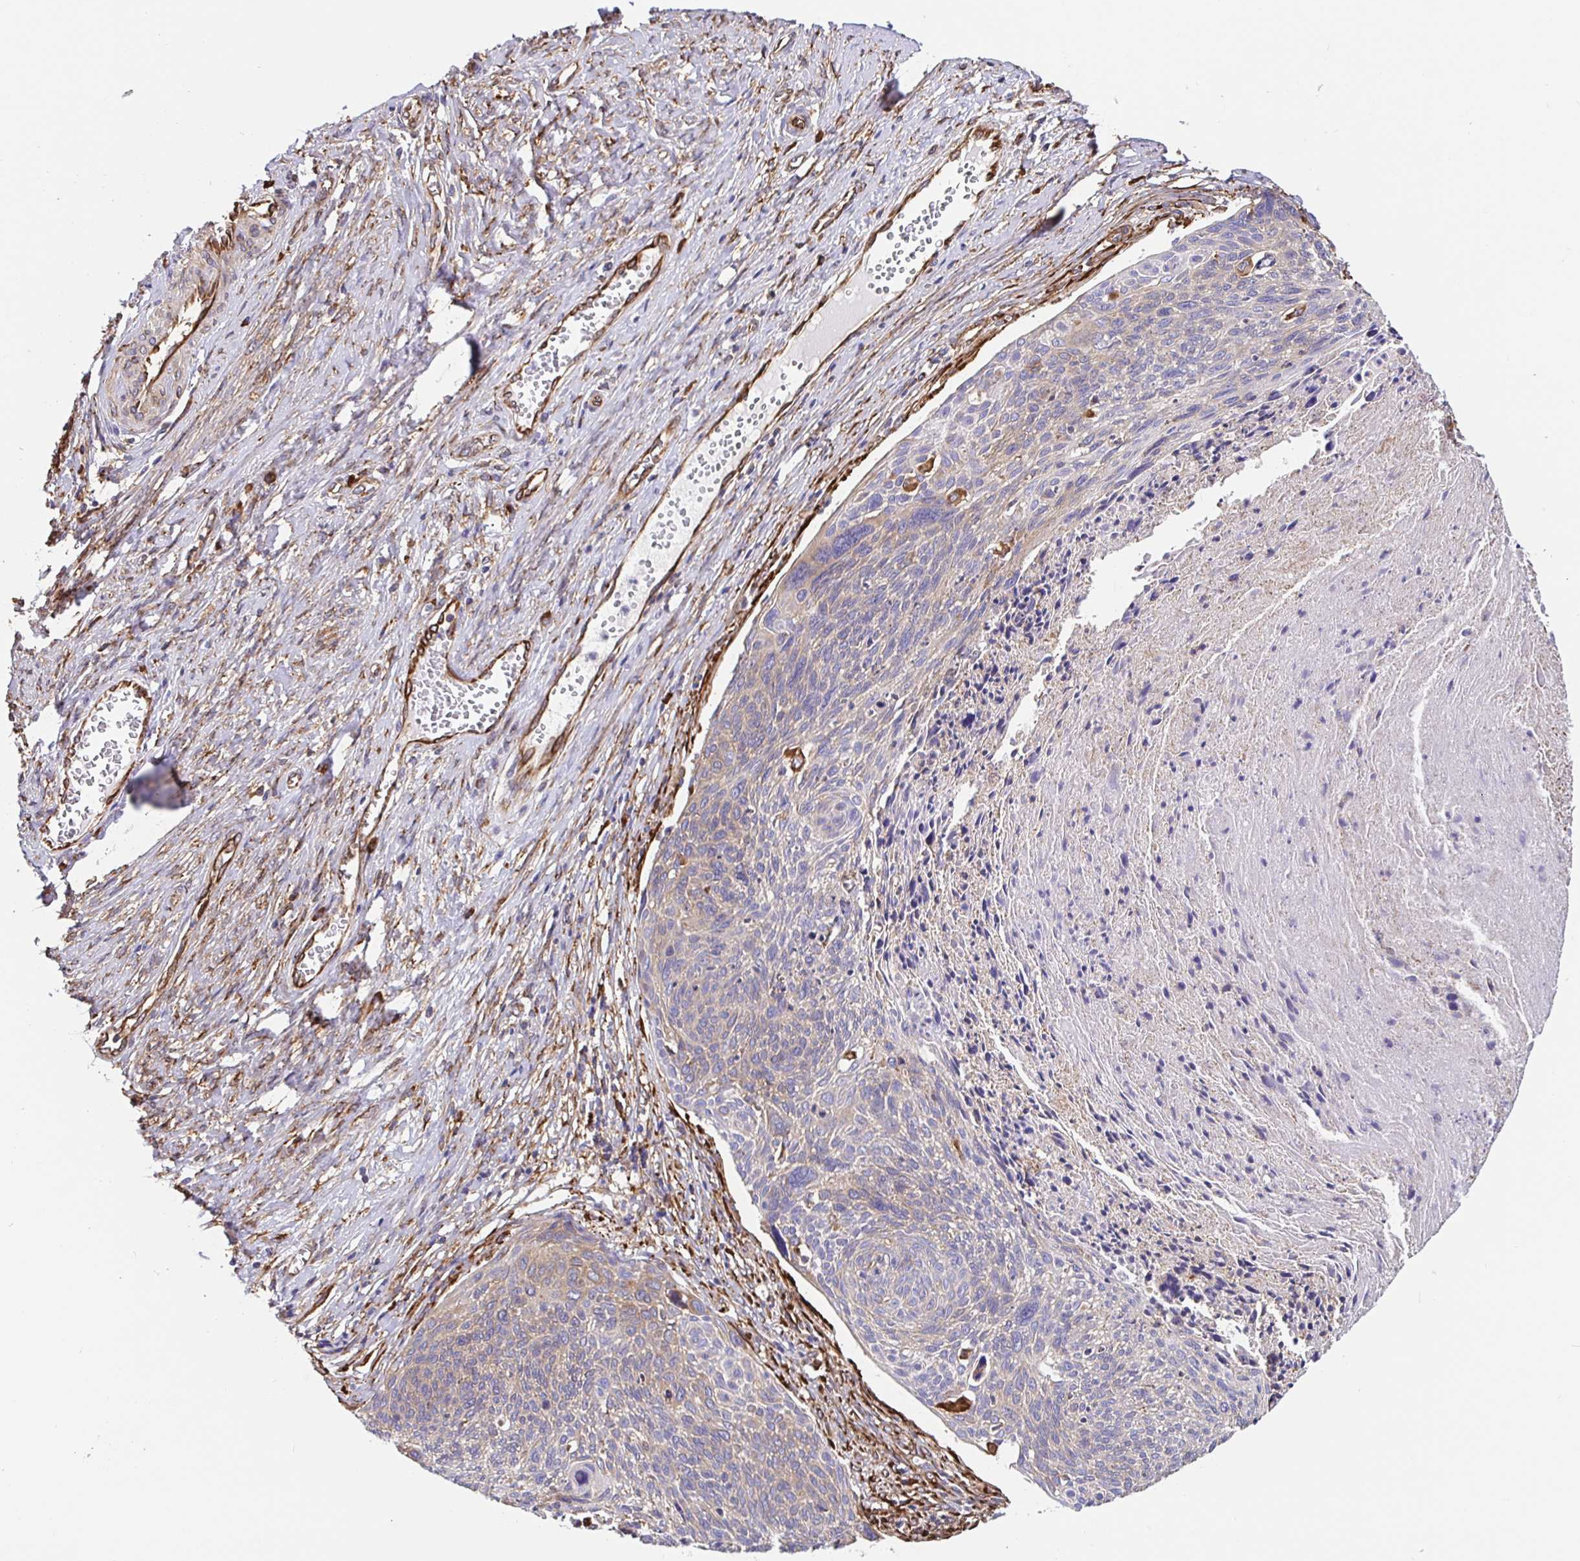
{"staining": {"intensity": "weak", "quantity": "25%-75%", "location": "cytoplasmic/membranous"}, "tissue": "cervical cancer", "cell_type": "Tumor cells", "image_type": "cancer", "snomed": [{"axis": "morphology", "description": "Squamous cell carcinoma, NOS"}, {"axis": "topography", "description": "Cervix"}], "caption": "Immunohistochemistry (IHC) staining of cervical squamous cell carcinoma, which displays low levels of weak cytoplasmic/membranous staining in about 25%-75% of tumor cells indicating weak cytoplasmic/membranous protein expression. The staining was performed using DAB (brown) for protein detection and nuclei were counterstained in hematoxylin (blue).", "gene": "MAOA", "patient": {"sex": "female", "age": 49}}